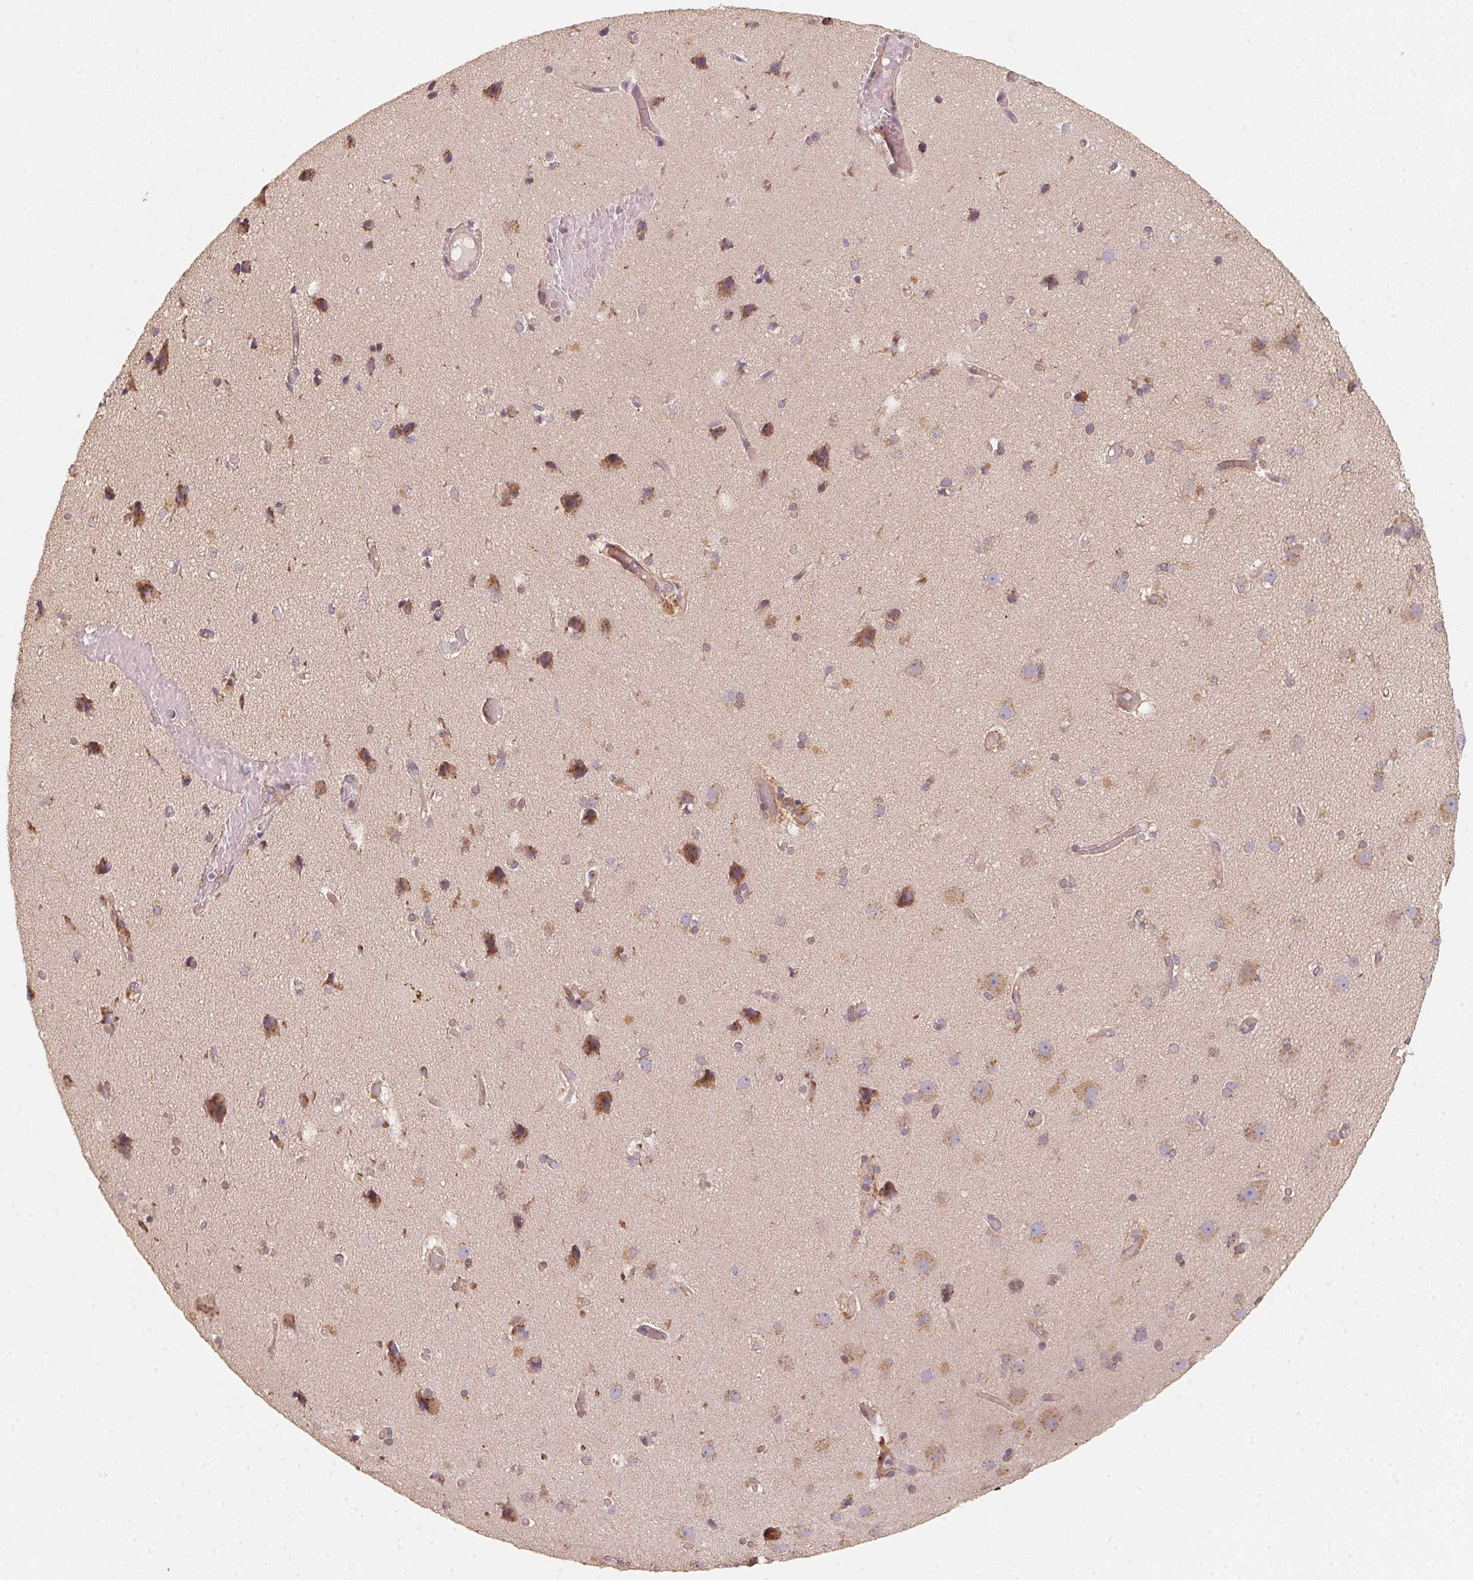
{"staining": {"intensity": "weak", "quantity": "25%-75%", "location": "cytoplasmic/membranous"}, "tissue": "cerebral cortex", "cell_type": "Endothelial cells", "image_type": "normal", "snomed": [{"axis": "morphology", "description": "Normal tissue, NOS"}, {"axis": "morphology", "description": "Glioma, malignant, High grade"}, {"axis": "topography", "description": "Cerebral cortex"}], "caption": "DAB (3,3'-diaminobenzidine) immunohistochemical staining of benign human cerebral cortex shows weak cytoplasmic/membranous protein positivity in about 25%-75% of endothelial cells. The staining was performed using DAB (3,3'-diaminobenzidine), with brown indicating positive protein expression. Nuclei are stained blue with hematoxylin.", "gene": "TSPAN12", "patient": {"sex": "male", "age": 71}}